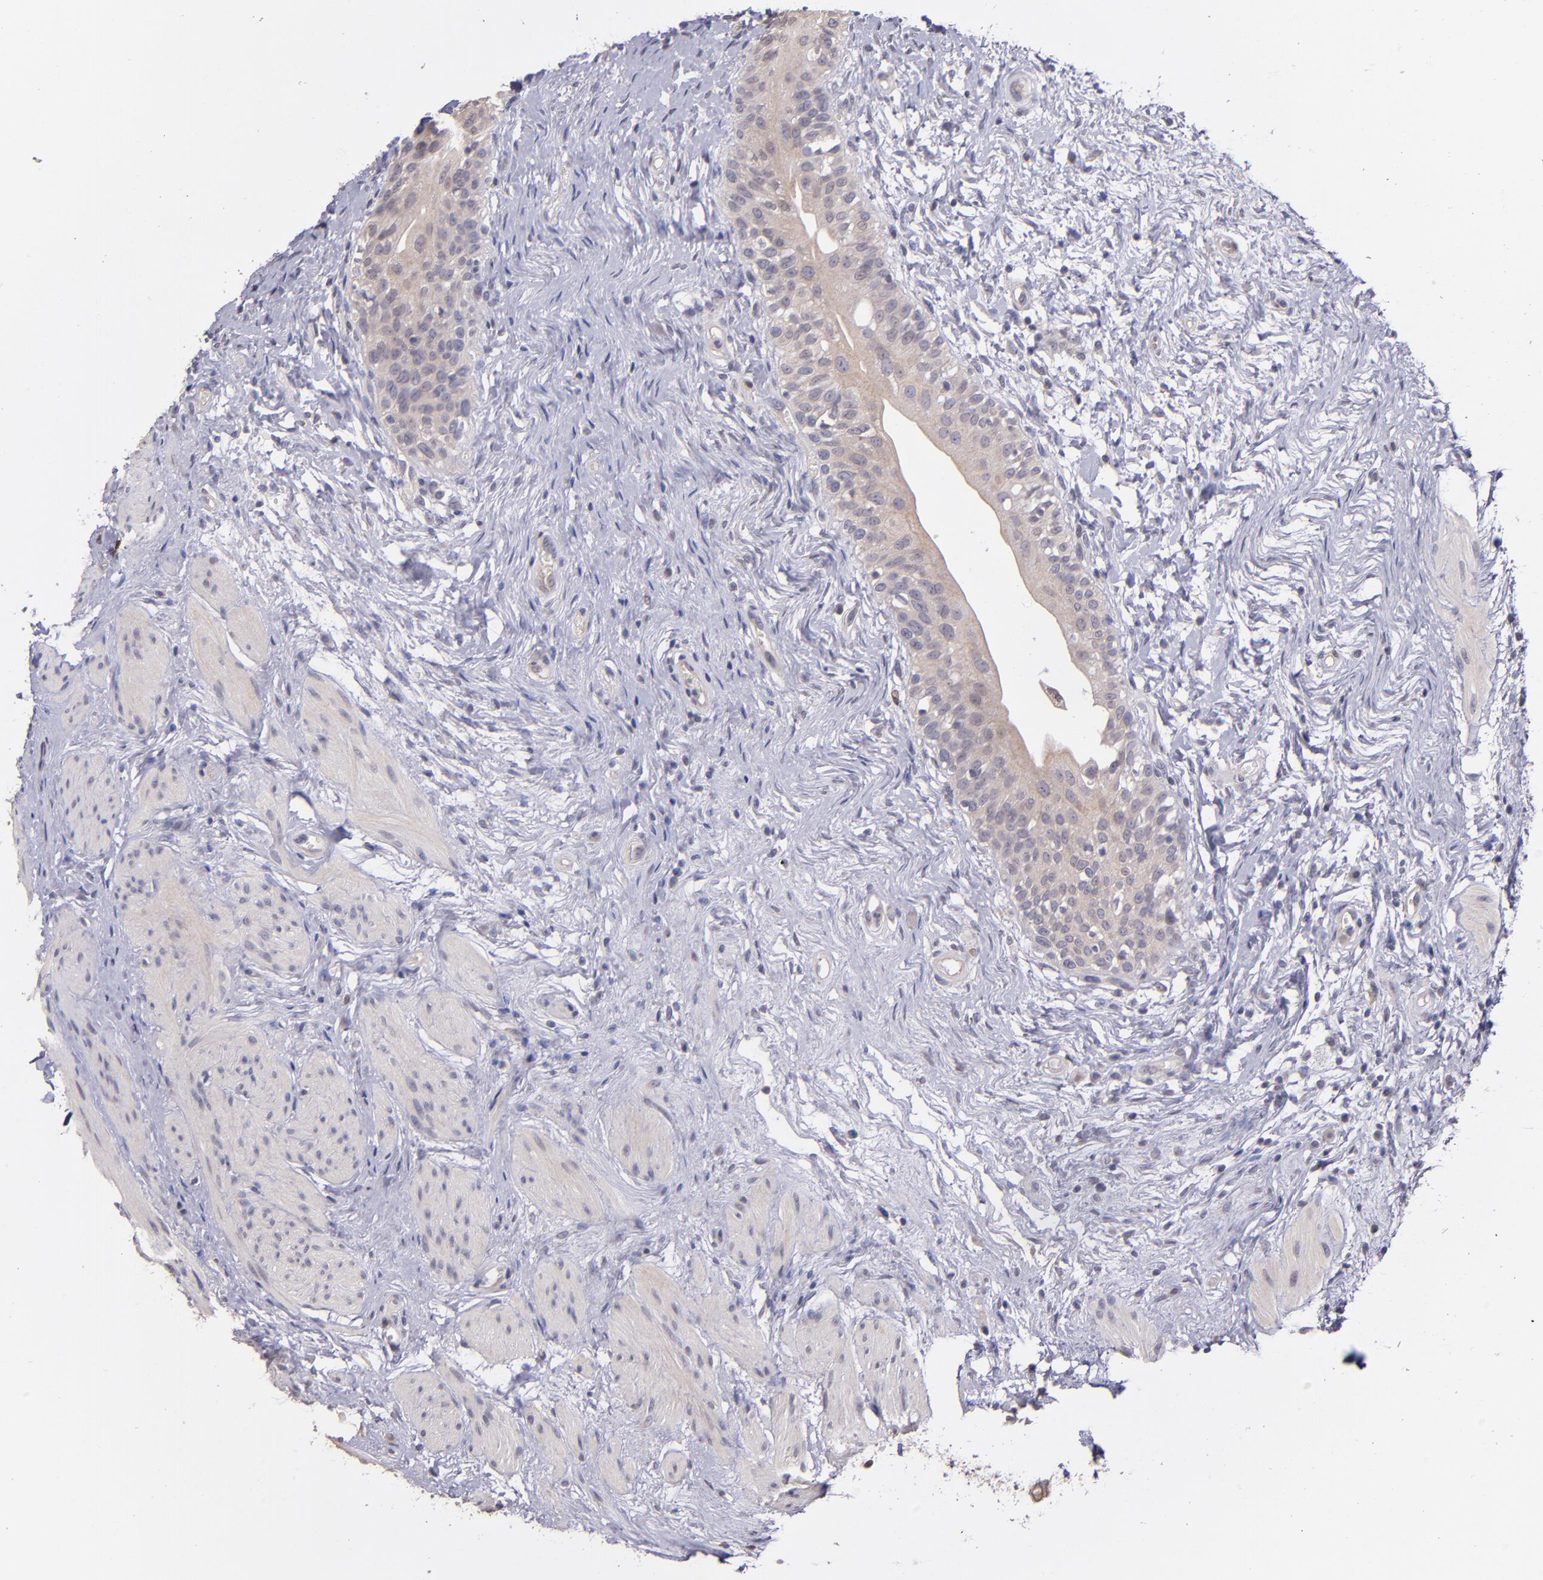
{"staining": {"intensity": "weak", "quantity": ">75%", "location": "cytoplasmic/membranous"}, "tissue": "urinary bladder", "cell_type": "Urothelial cells", "image_type": "normal", "snomed": [{"axis": "morphology", "description": "Normal tissue, NOS"}, {"axis": "topography", "description": "Urinary bladder"}], "caption": "Immunohistochemistry (IHC) micrograph of normal urinary bladder: urinary bladder stained using IHC shows low levels of weak protein expression localized specifically in the cytoplasmic/membranous of urothelial cells, appearing as a cytoplasmic/membranous brown color.", "gene": "NUP62CL", "patient": {"sex": "female", "age": 55}}